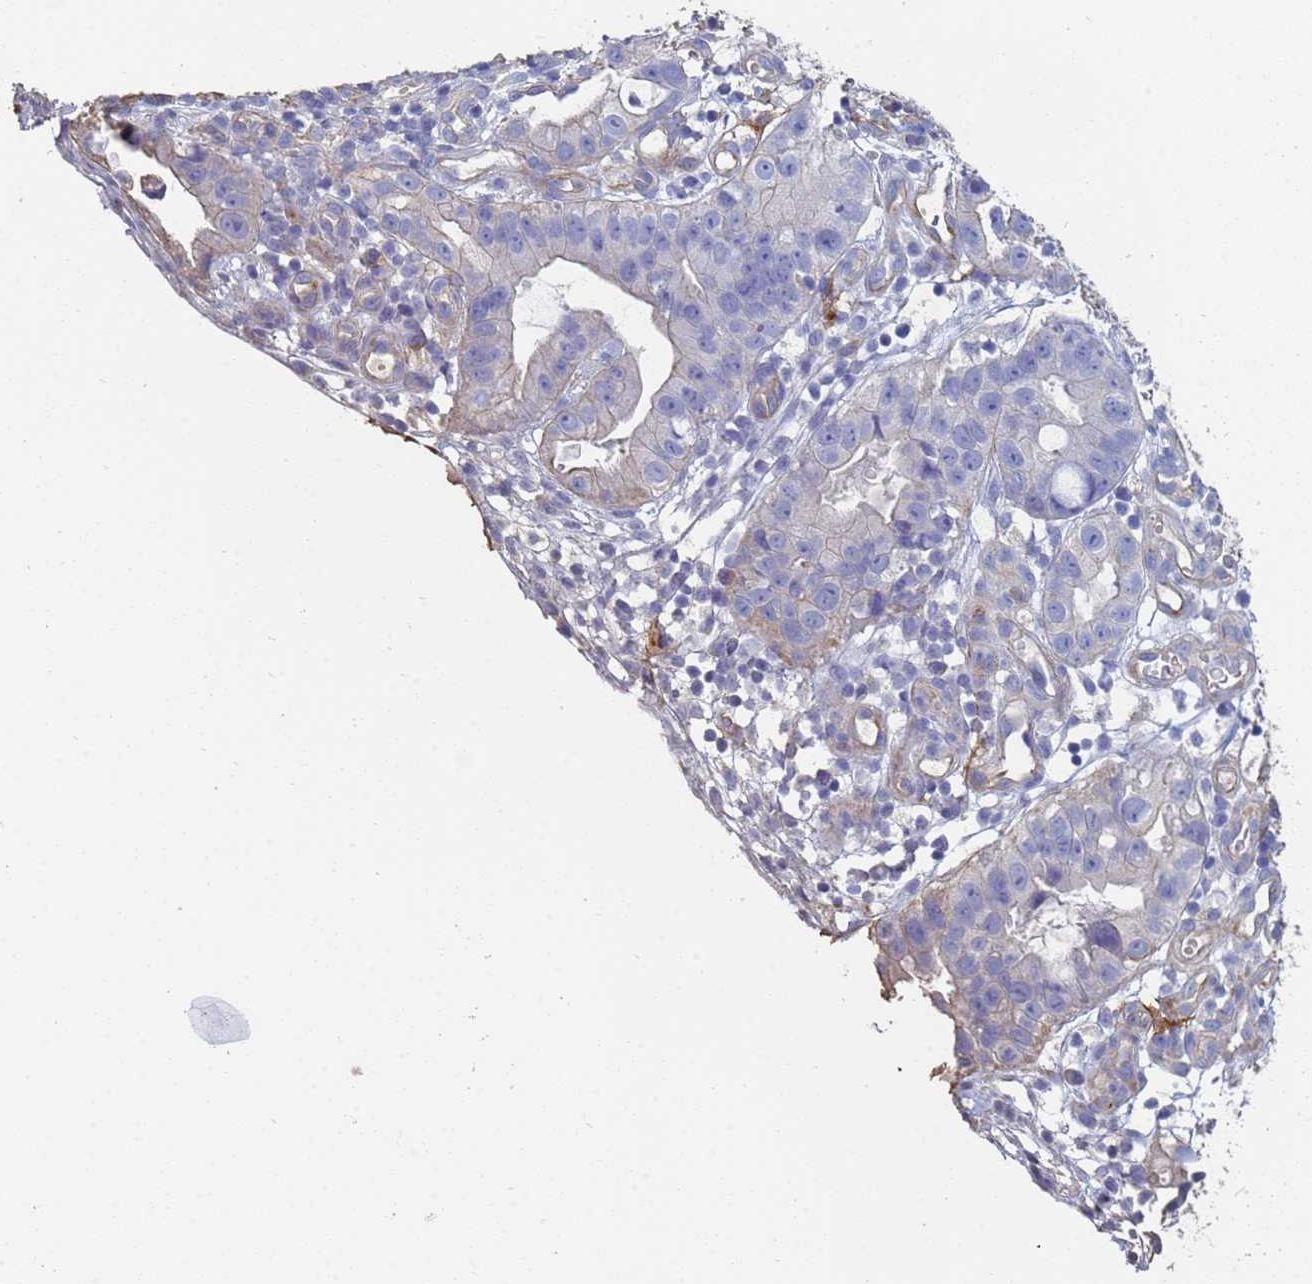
{"staining": {"intensity": "weak", "quantity": "<25%", "location": "cytoplasmic/membranous"}, "tissue": "stomach cancer", "cell_type": "Tumor cells", "image_type": "cancer", "snomed": [{"axis": "morphology", "description": "Adenocarcinoma, NOS"}, {"axis": "topography", "description": "Stomach"}], "caption": "IHC micrograph of neoplastic tissue: human stomach adenocarcinoma stained with DAB exhibits no significant protein expression in tumor cells.", "gene": "ABCA8", "patient": {"sex": "male", "age": 55}}